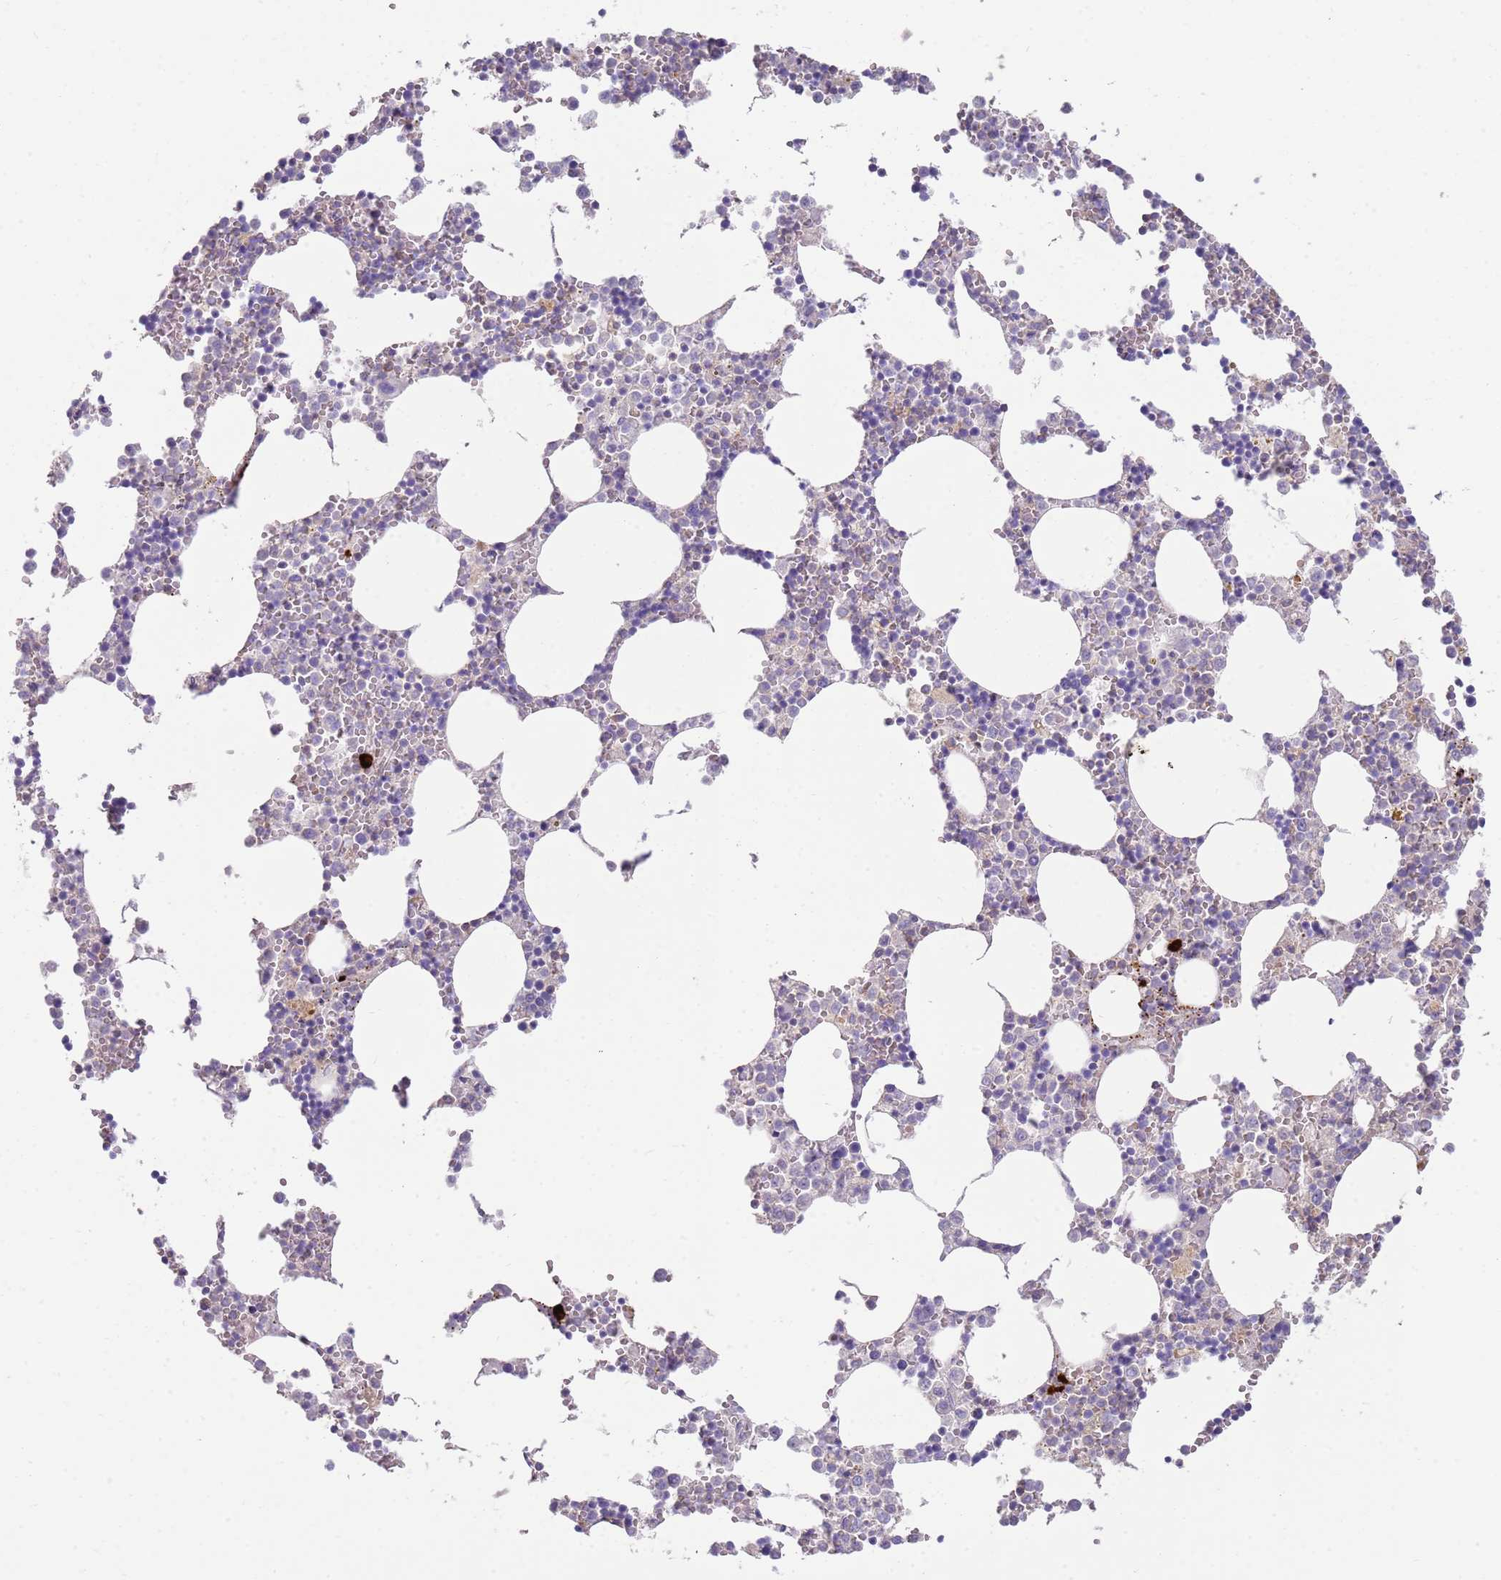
{"staining": {"intensity": "strong", "quantity": "<25%", "location": "cytoplasmic/membranous"}, "tissue": "bone marrow", "cell_type": "Hematopoietic cells", "image_type": "normal", "snomed": [{"axis": "morphology", "description": "Normal tissue, NOS"}, {"axis": "topography", "description": "Bone marrow"}], "caption": "A brown stain highlights strong cytoplasmic/membranous positivity of a protein in hematopoietic cells of benign bone marrow. Immunohistochemistry (ihc) stains the protein in brown and the nuclei are stained blue.", "gene": "FPR1", "patient": {"sex": "female", "age": 64}}